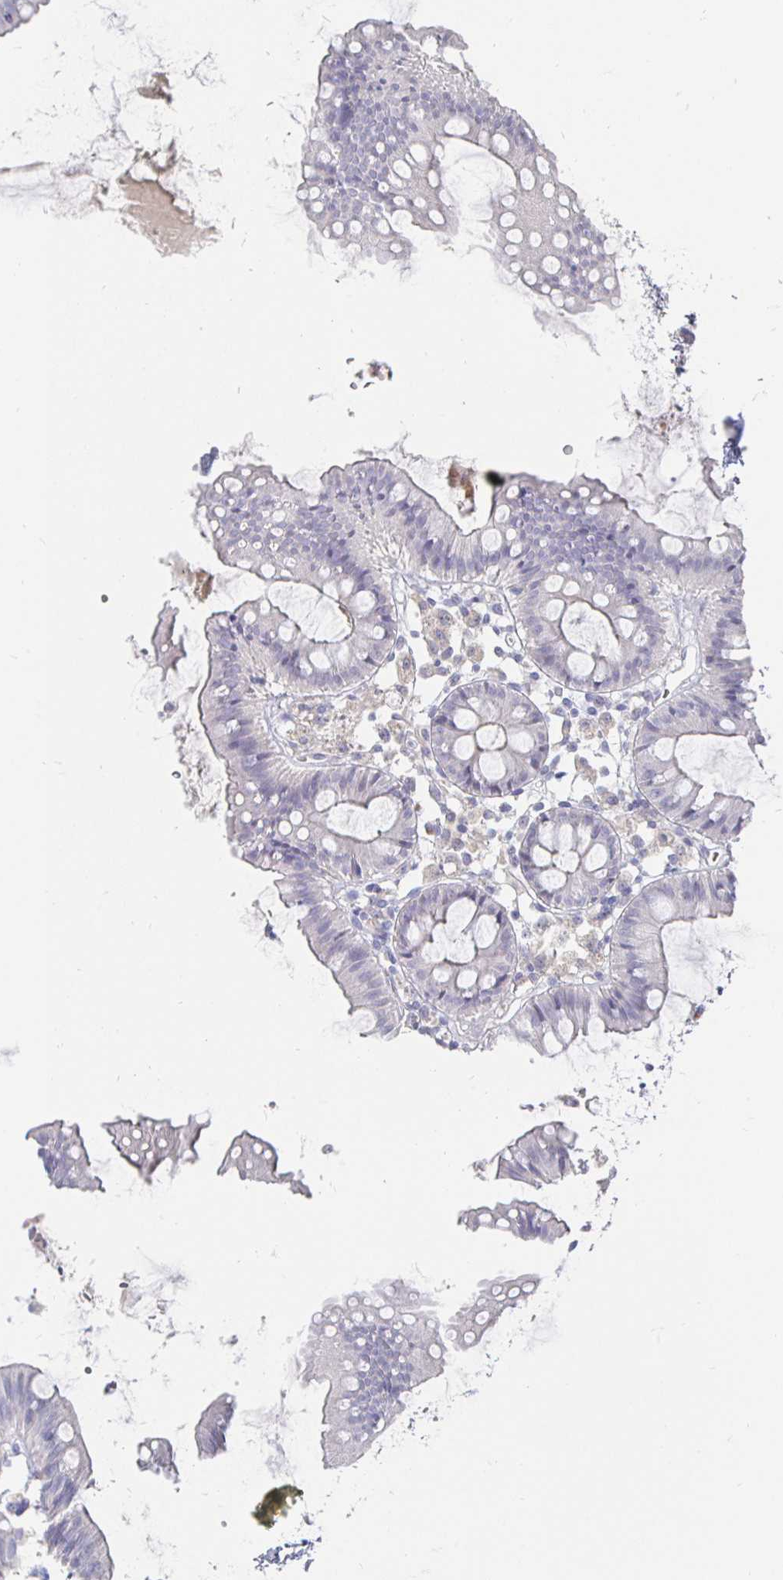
{"staining": {"intensity": "negative", "quantity": "none", "location": "none"}, "tissue": "colon", "cell_type": "Endothelial cells", "image_type": "normal", "snomed": [{"axis": "morphology", "description": "Normal tissue, NOS"}, {"axis": "topography", "description": "Colon"}], "caption": "This image is of normal colon stained with immunohistochemistry (IHC) to label a protein in brown with the nuclei are counter-stained blue. There is no positivity in endothelial cells.", "gene": "LRRC23", "patient": {"sex": "female", "age": 84}}